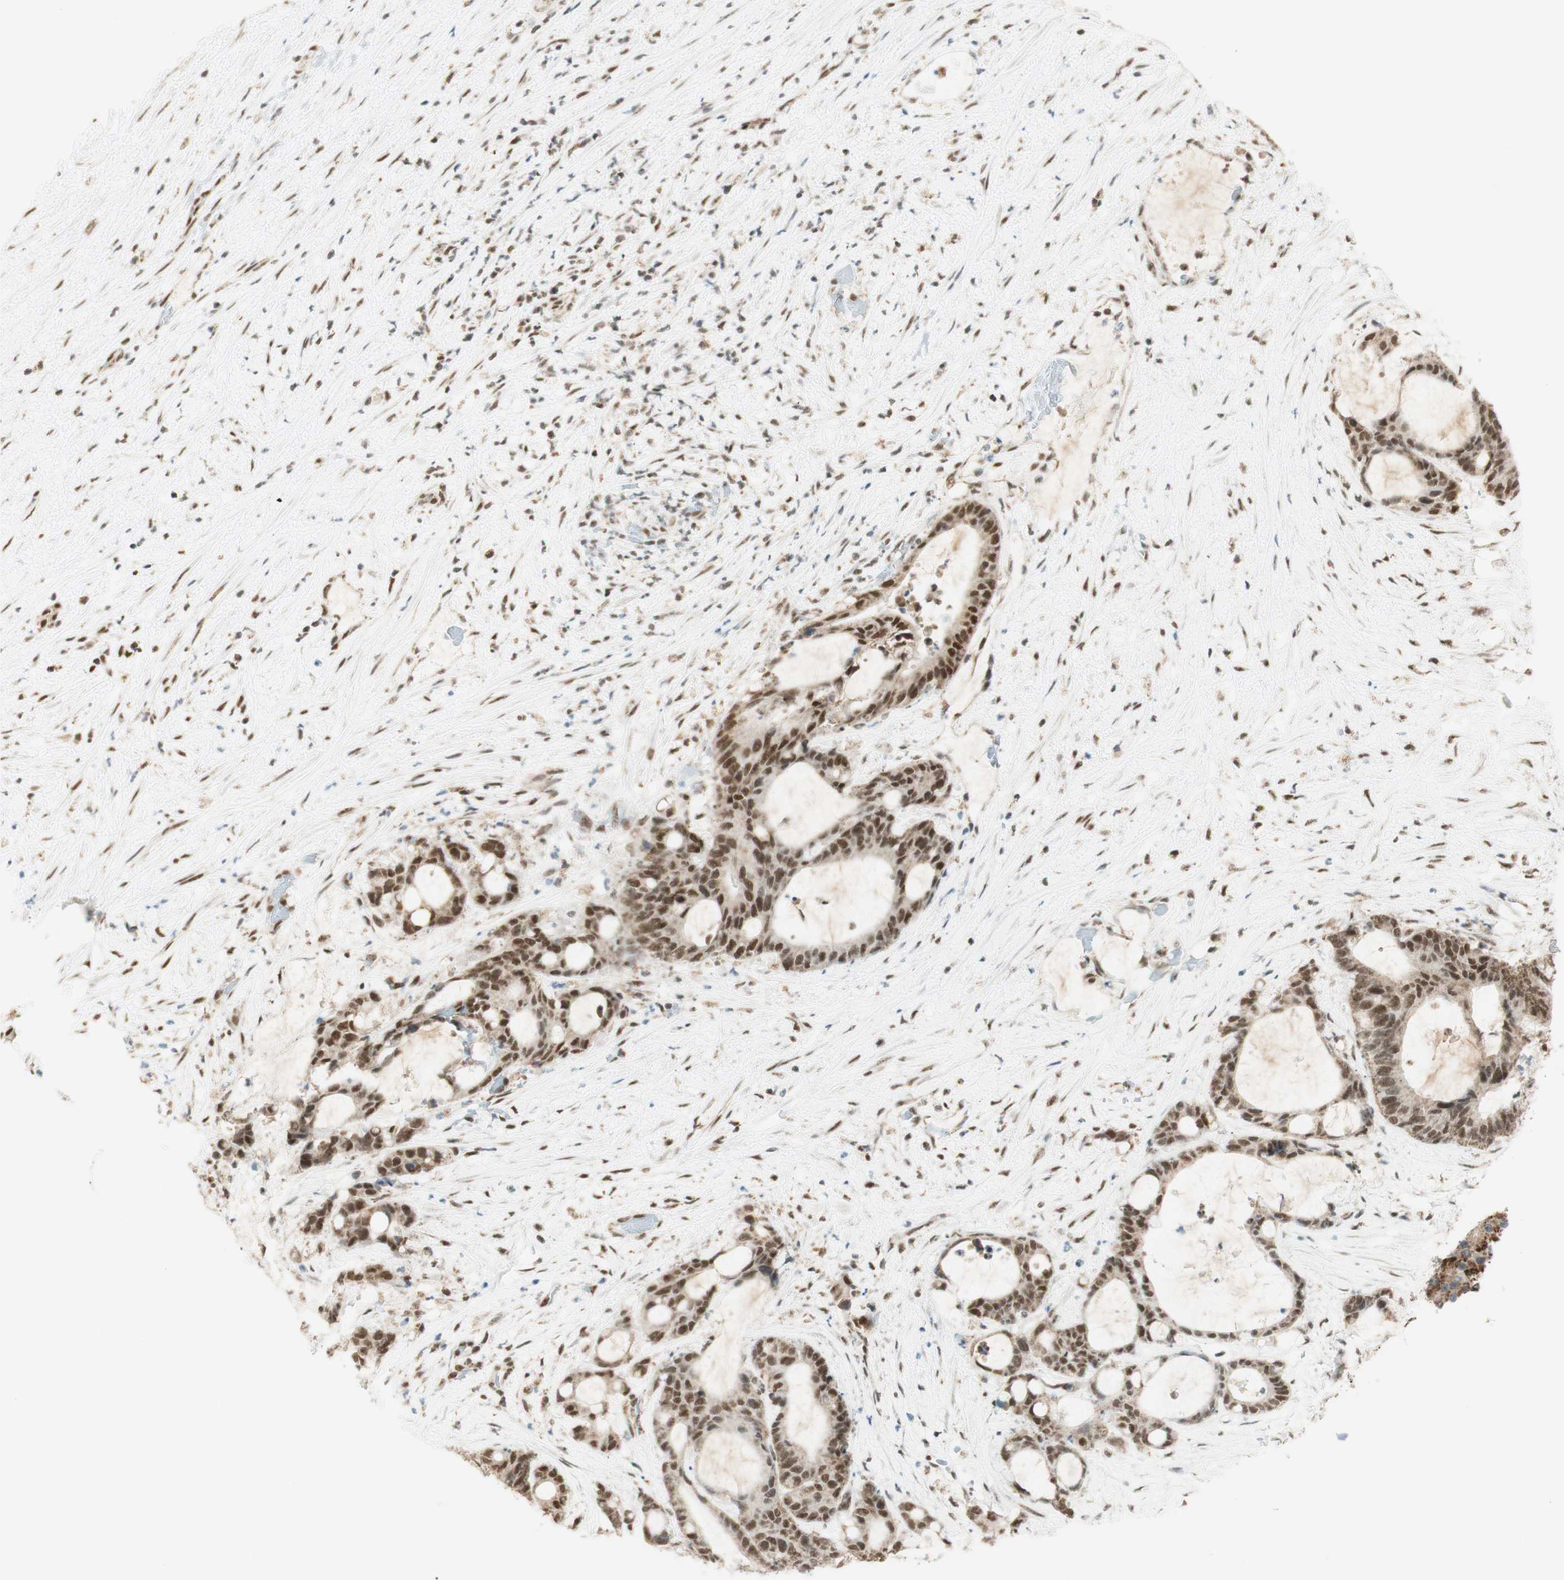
{"staining": {"intensity": "moderate", "quantity": ">75%", "location": "nuclear"}, "tissue": "liver cancer", "cell_type": "Tumor cells", "image_type": "cancer", "snomed": [{"axis": "morphology", "description": "Cholangiocarcinoma"}, {"axis": "topography", "description": "Liver"}], "caption": "Brown immunohistochemical staining in liver cancer exhibits moderate nuclear expression in about >75% of tumor cells. (DAB (3,3'-diaminobenzidine) IHC, brown staining for protein, blue staining for nuclei).", "gene": "ZNF782", "patient": {"sex": "female", "age": 73}}